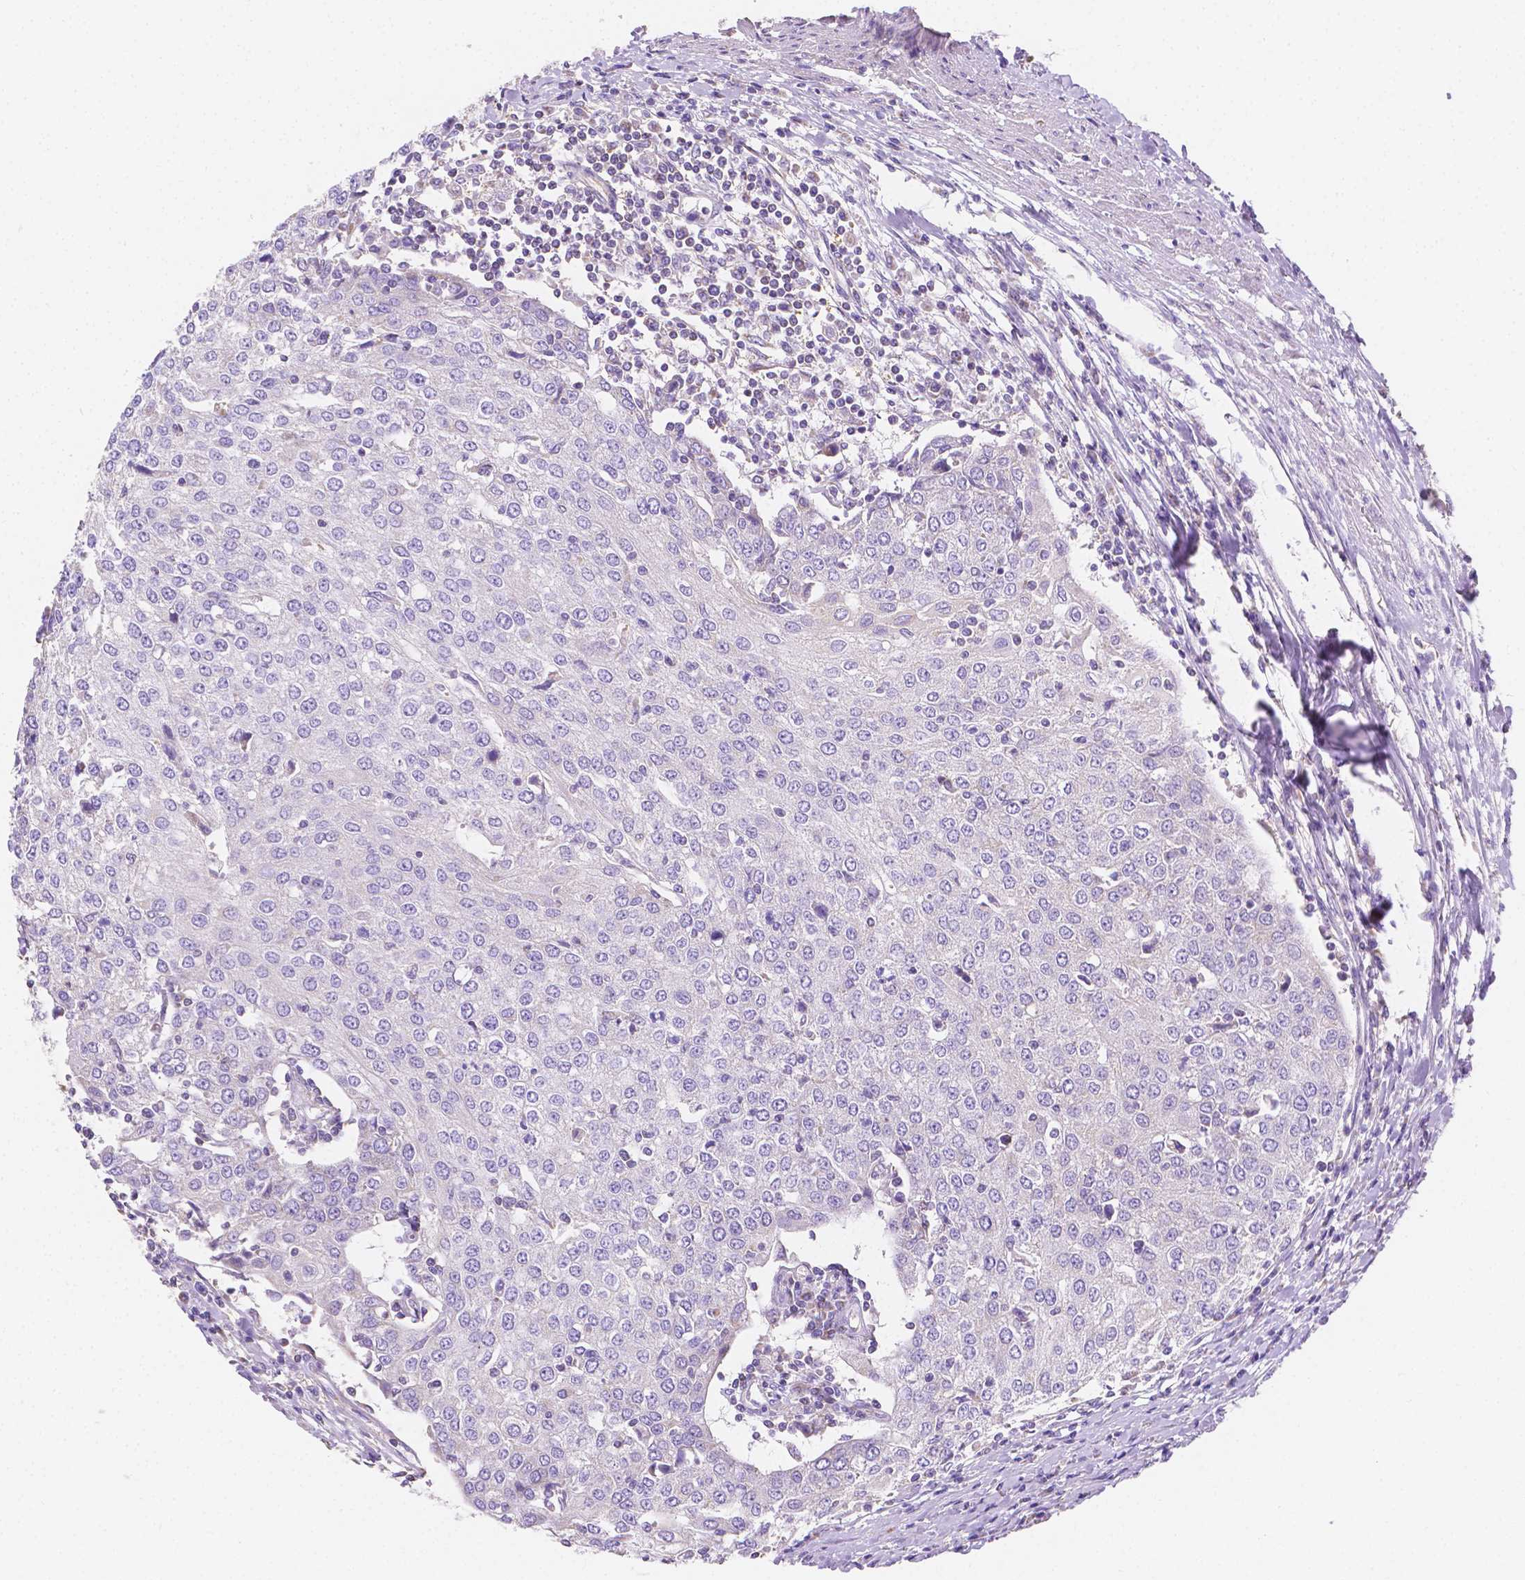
{"staining": {"intensity": "negative", "quantity": "none", "location": "none"}, "tissue": "urothelial cancer", "cell_type": "Tumor cells", "image_type": "cancer", "snomed": [{"axis": "morphology", "description": "Urothelial carcinoma, High grade"}, {"axis": "topography", "description": "Urinary bladder"}], "caption": "Tumor cells are negative for protein expression in human urothelial cancer.", "gene": "SGTB", "patient": {"sex": "female", "age": 85}}